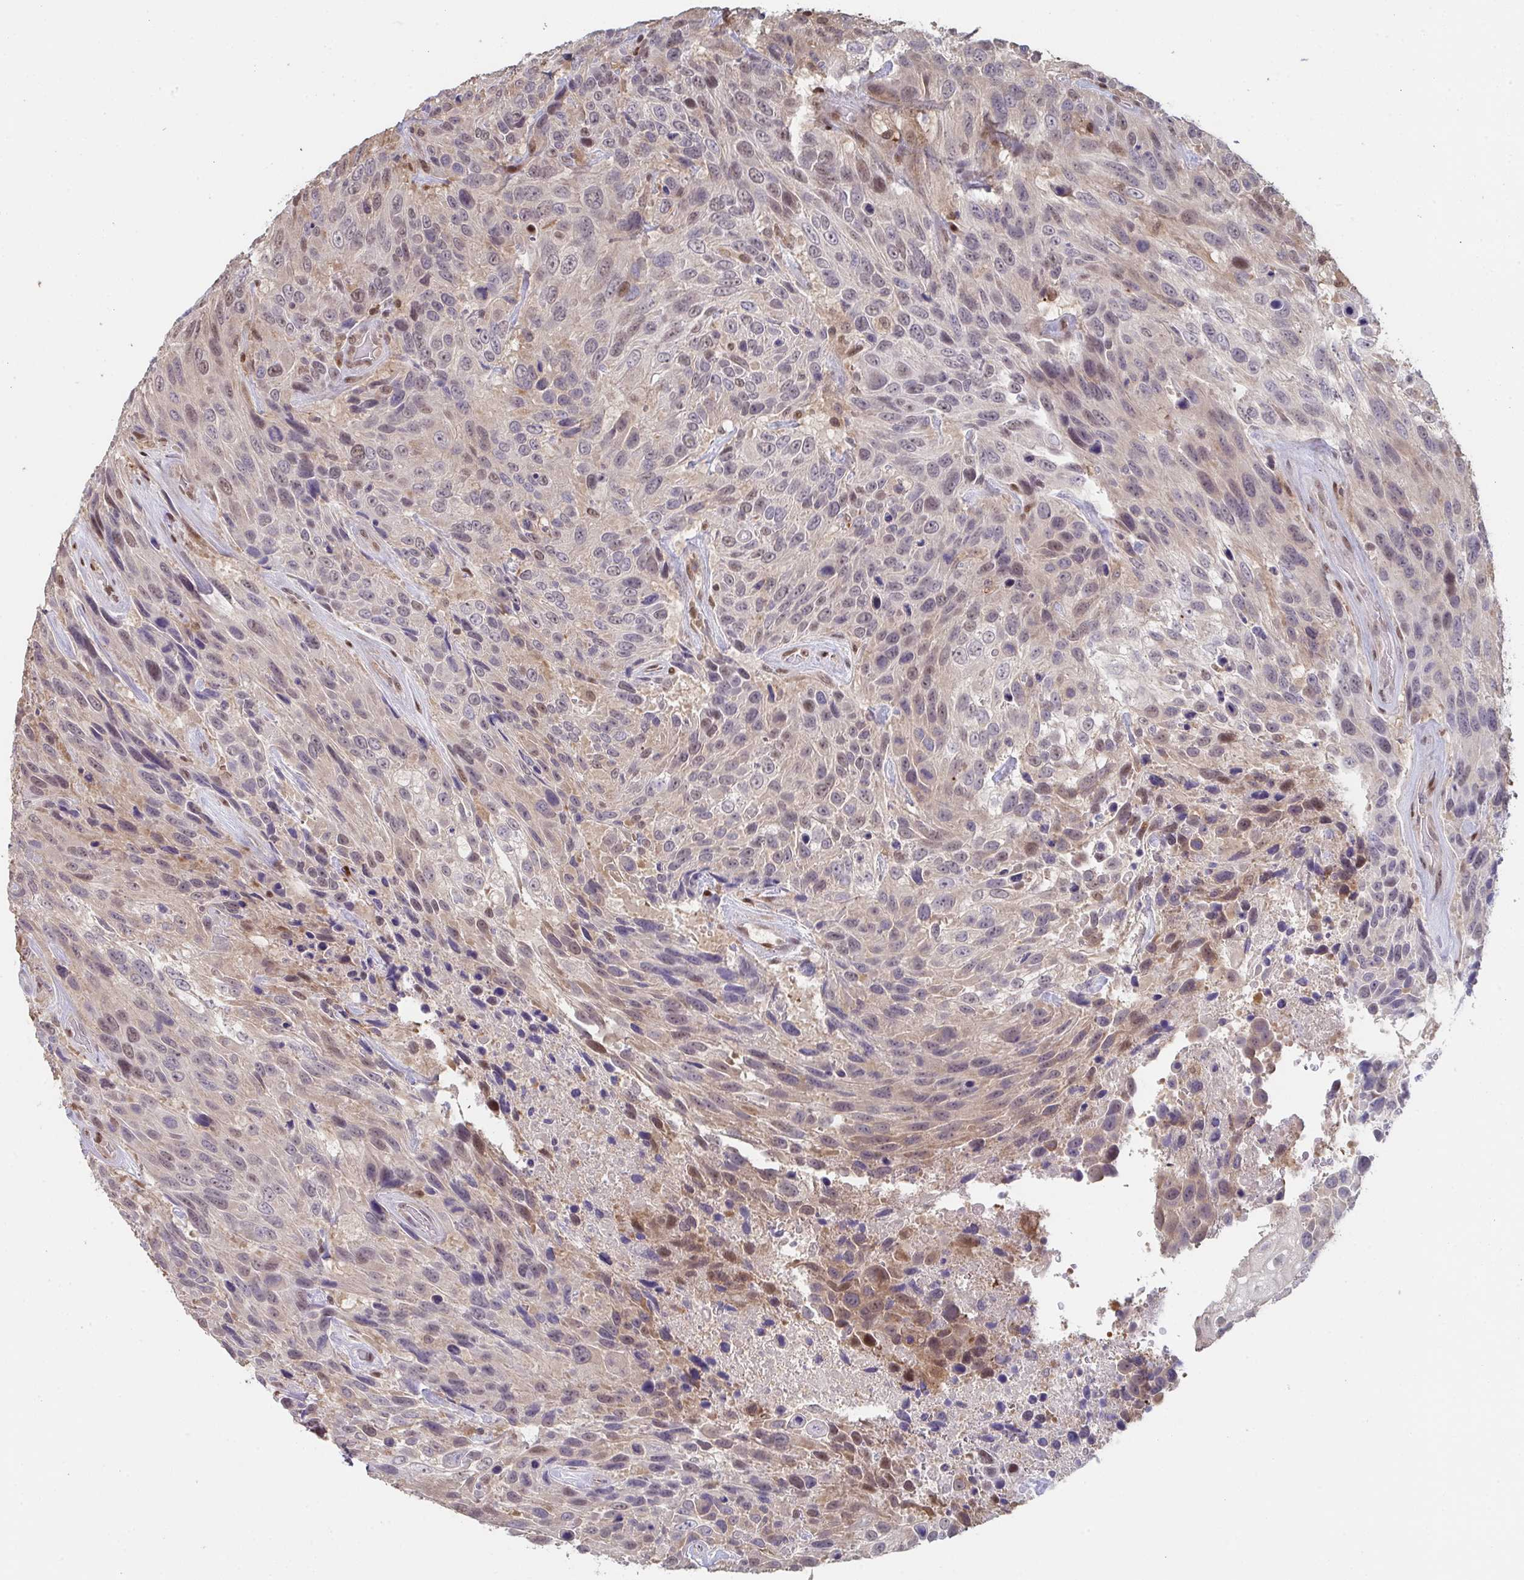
{"staining": {"intensity": "weak", "quantity": "<25%", "location": "cytoplasmic/membranous,nuclear"}, "tissue": "urothelial cancer", "cell_type": "Tumor cells", "image_type": "cancer", "snomed": [{"axis": "morphology", "description": "Urothelial carcinoma, High grade"}, {"axis": "topography", "description": "Urinary bladder"}], "caption": "This is an immunohistochemistry (IHC) image of human urothelial cancer. There is no positivity in tumor cells.", "gene": "ACD", "patient": {"sex": "female", "age": 70}}